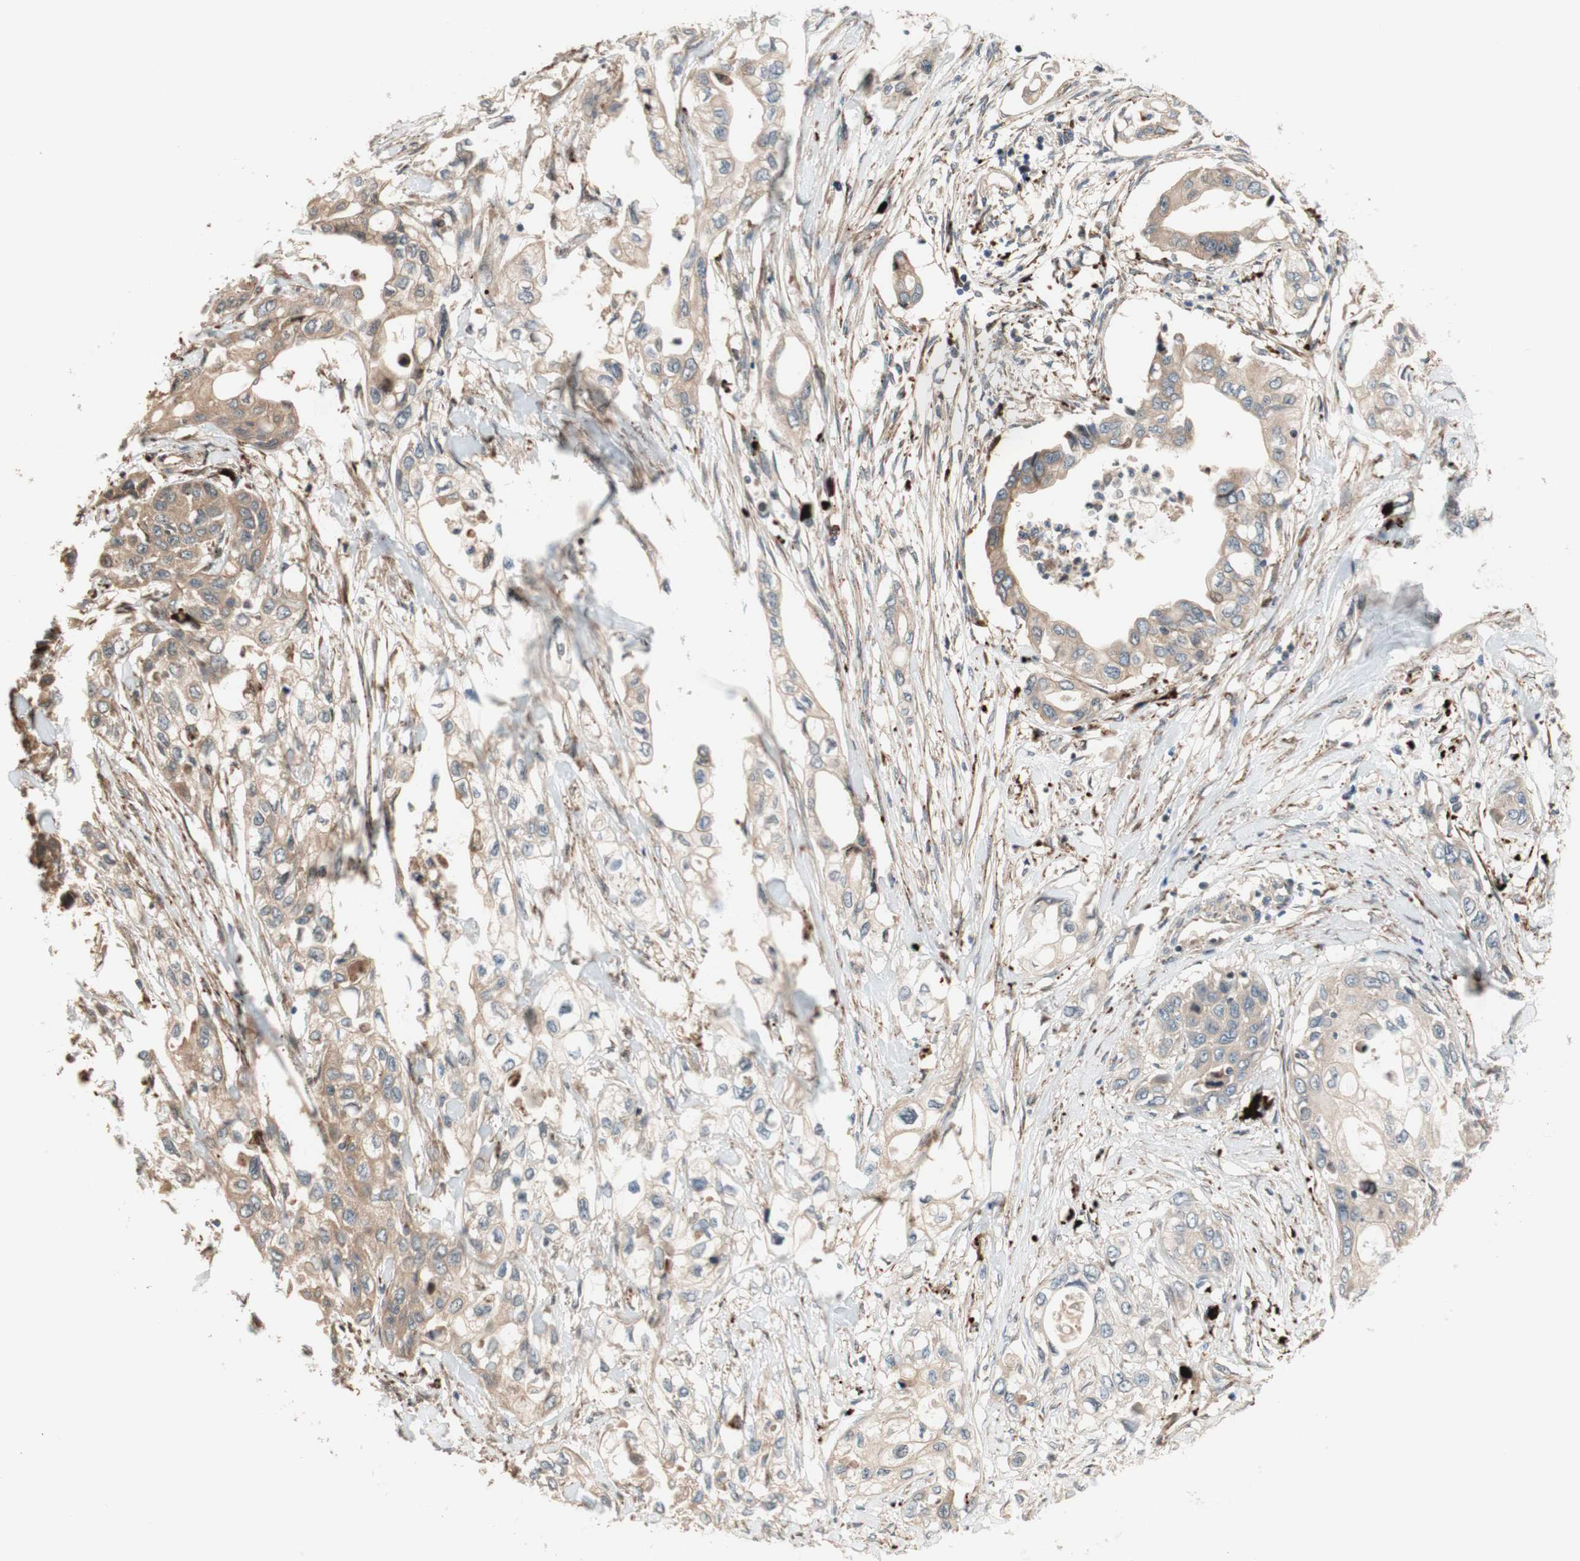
{"staining": {"intensity": "weak", "quantity": ">75%", "location": "cytoplasmic/membranous"}, "tissue": "pancreatic cancer", "cell_type": "Tumor cells", "image_type": "cancer", "snomed": [{"axis": "morphology", "description": "Adenocarcinoma, NOS"}, {"axis": "topography", "description": "Pancreas"}], "caption": "A high-resolution image shows IHC staining of pancreatic cancer, which shows weak cytoplasmic/membranous positivity in about >75% of tumor cells. Nuclei are stained in blue.", "gene": "PTPN21", "patient": {"sex": "female", "age": 70}}